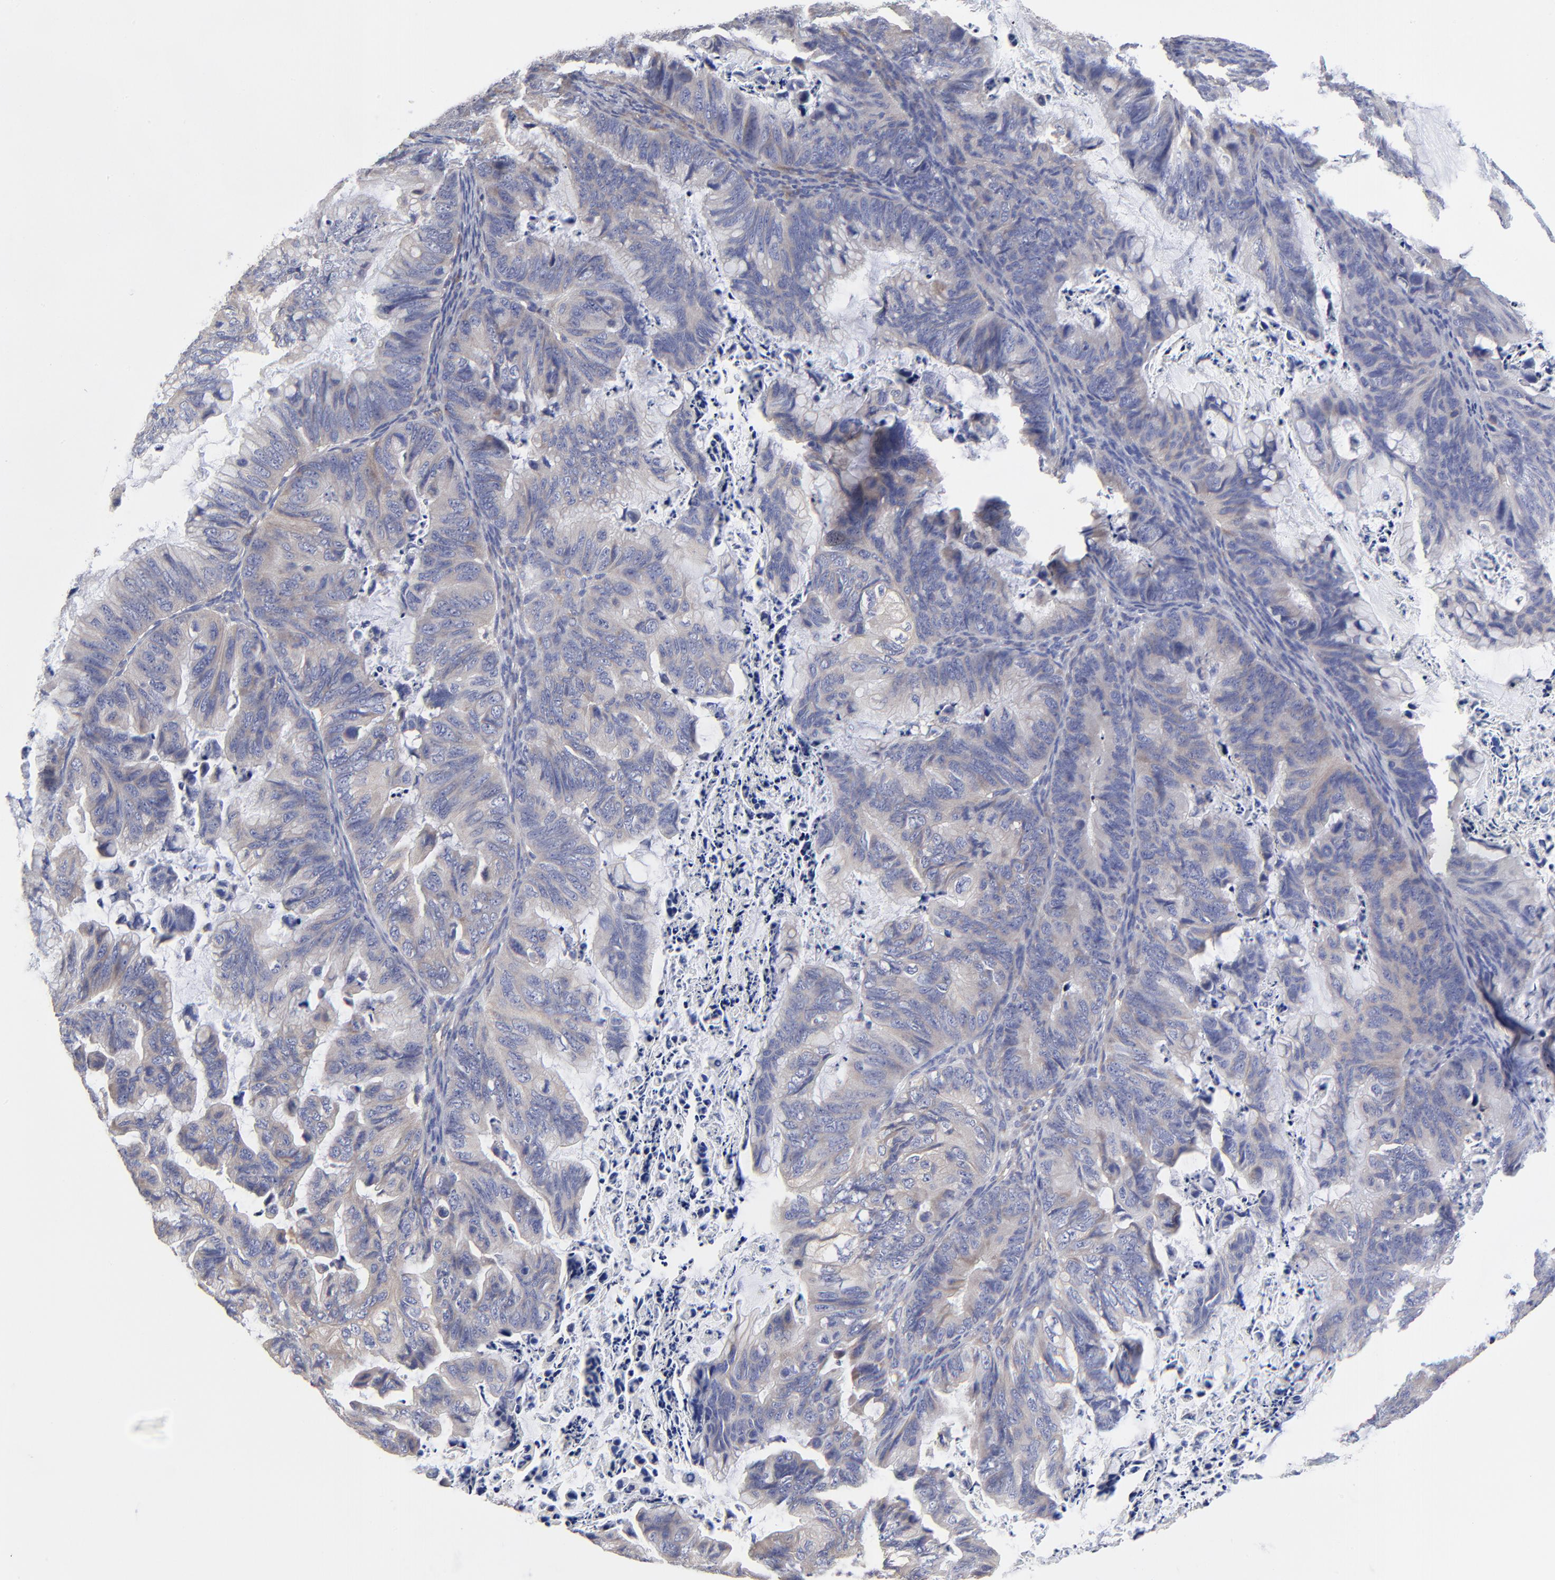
{"staining": {"intensity": "weak", "quantity": "<25%", "location": "cytoplasmic/membranous"}, "tissue": "ovarian cancer", "cell_type": "Tumor cells", "image_type": "cancer", "snomed": [{"axis": "morphology", "description": "Cystadenocarcinoma, mucinous, NOS"}, {"axis": "topography", "description": "Ovary"}], "caption": "Immunohistochemistry (IHC) histopathology image of human ovarian cancer stained for a protein (brown), which displays no staining in tumor cells.", "gene": "SULF2", "patient": {"sex": "female", "age": 36}}